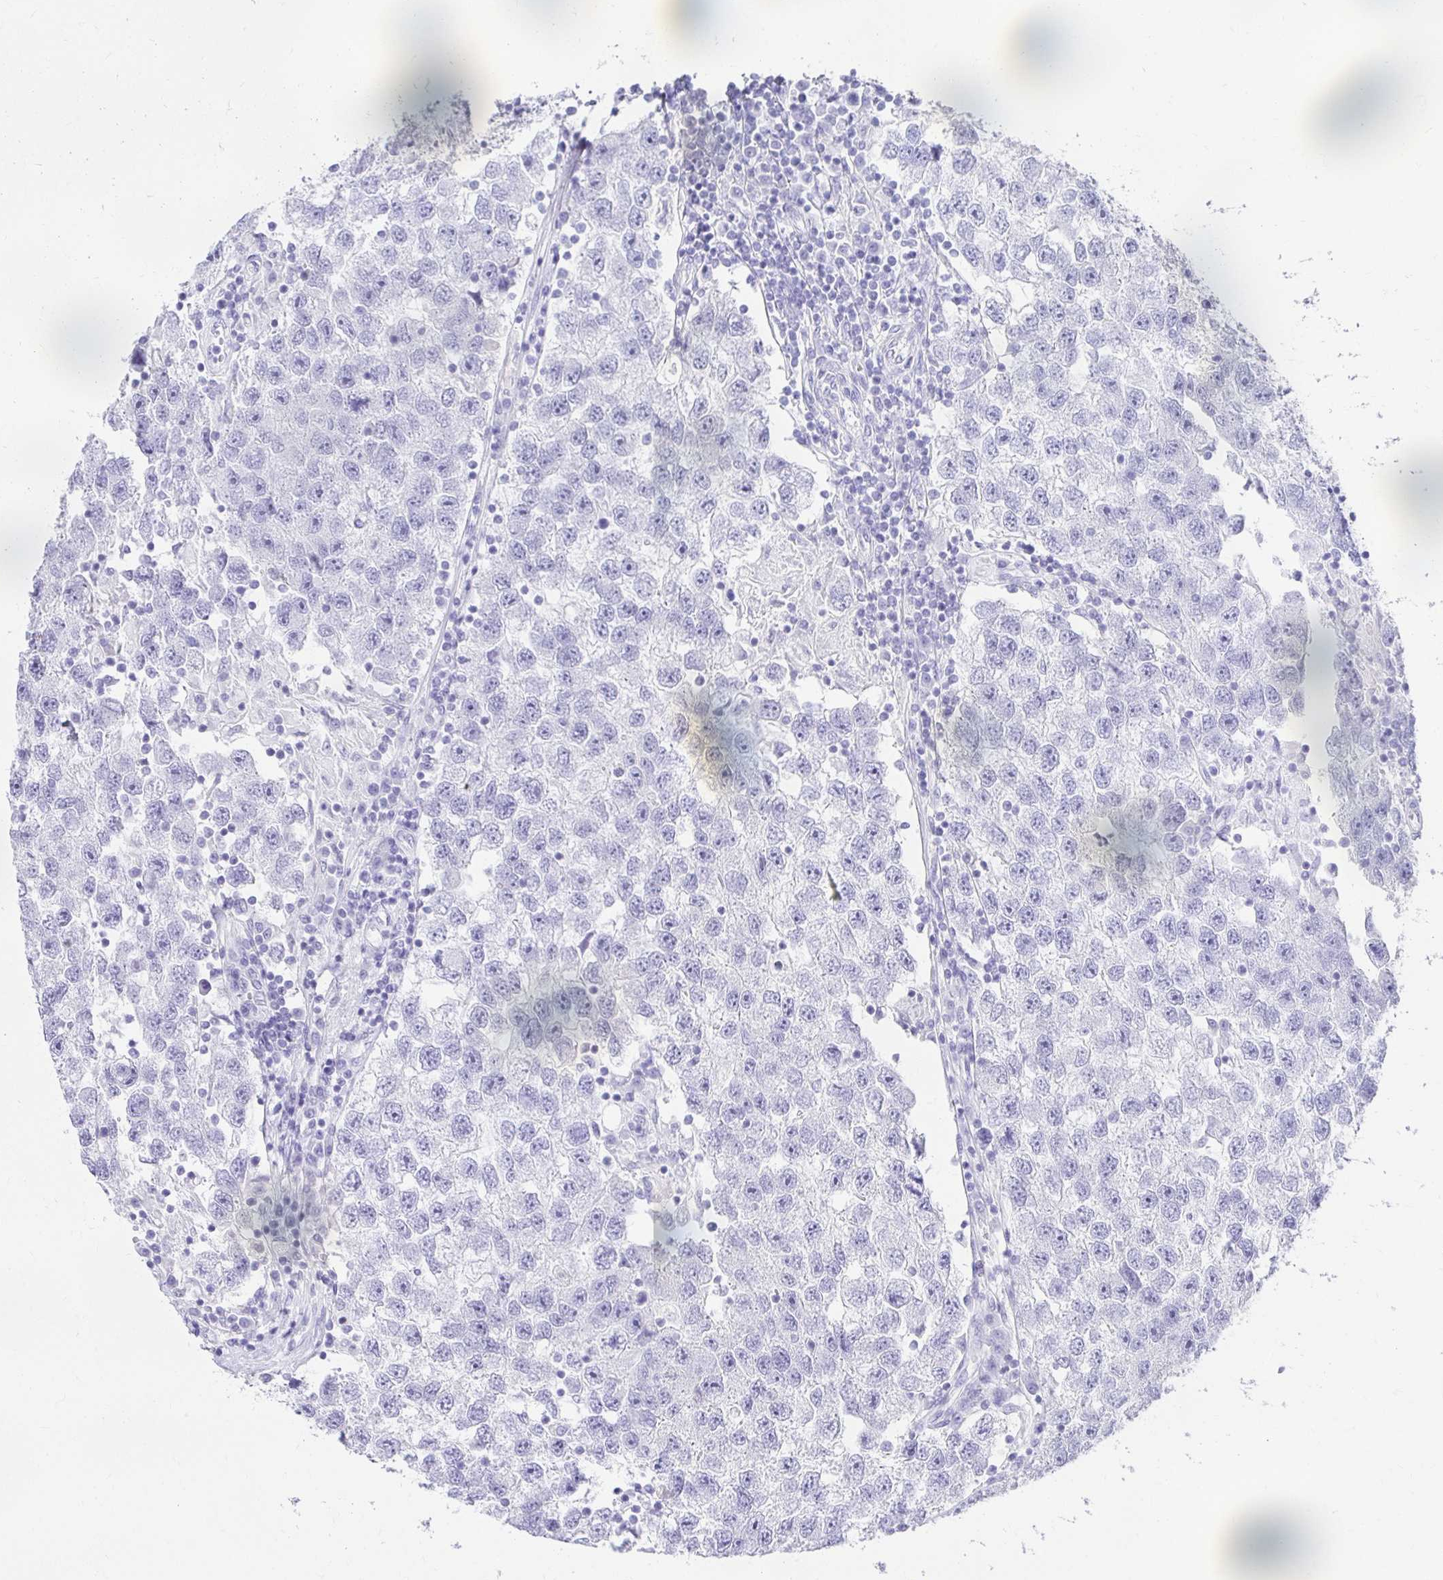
{"staining": {"intensity": "negative", "quantity": "none", "location": "none"}, "tissue": "testis cancer", "cell_type": "Tumor cells", "image_type": "cancer", "snomed": [{"axis": "morphology", "description": "Seminoma, NOS"}, {"axis": "topography", "description": "Testis"}], "caption": "Protein analysis of testis cancer exhibits no significant staining in tumor cells. The staining was performed using DAB to visualize the protein expression in brown, while the nuclei were stained in blue with hematoxylin (Magnification: 20x).", "gene": "CHAT", "patient": {"sex": "male", "age": 26}}